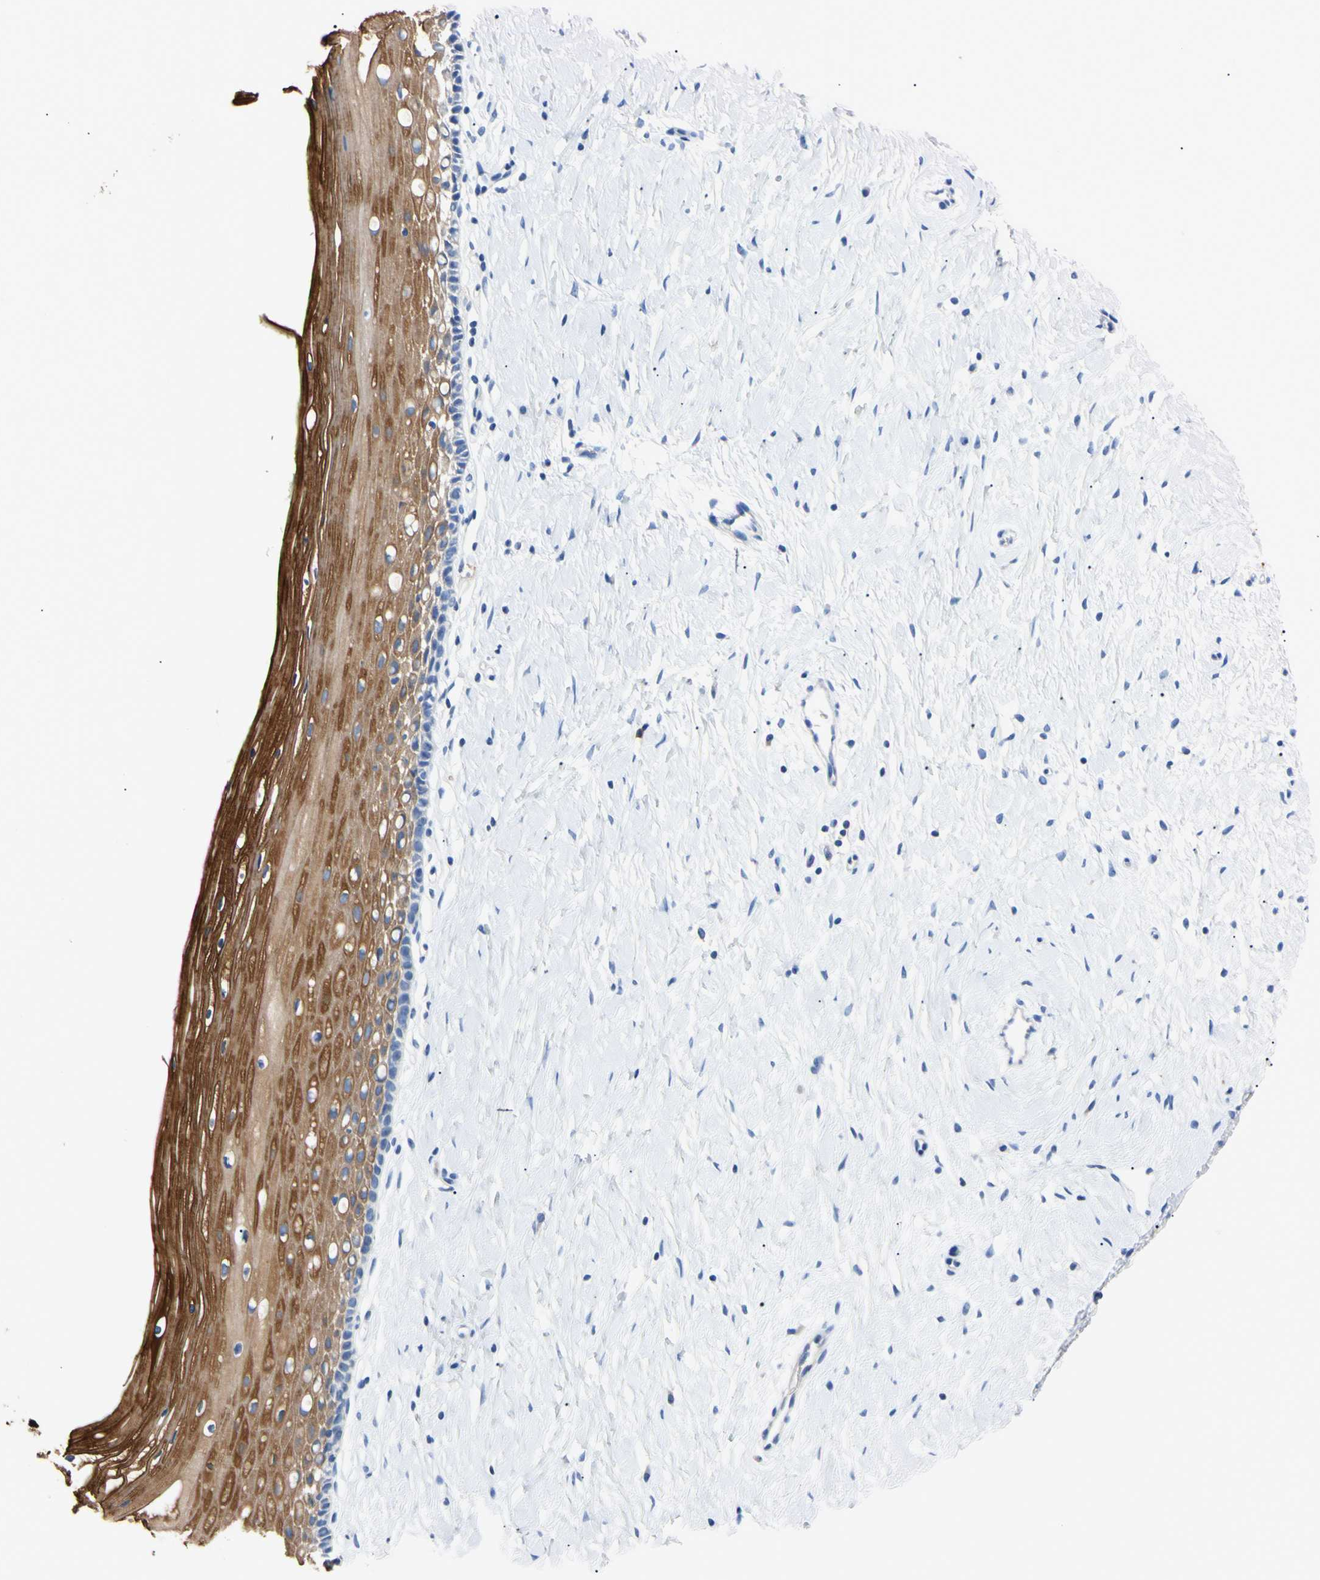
{"staining": {"intensity": "negative", "quantity": "none", "location": "none"}, "tissue": "cervix", "cell_type": "Glandular cells", "image_type": "normal", "snomed": [{"axis": "morphology", "description": "Normal tissue, NOS"}, {"axis": "topography", "description": "Cervix"}], "caption": "An immunohistochemistry (IHC) image of unremarkable cervix is shown. There is no staining in glandular cells of cervix.", "gene": "PNKD", "patient": {"sex": "female", "age": 39}}